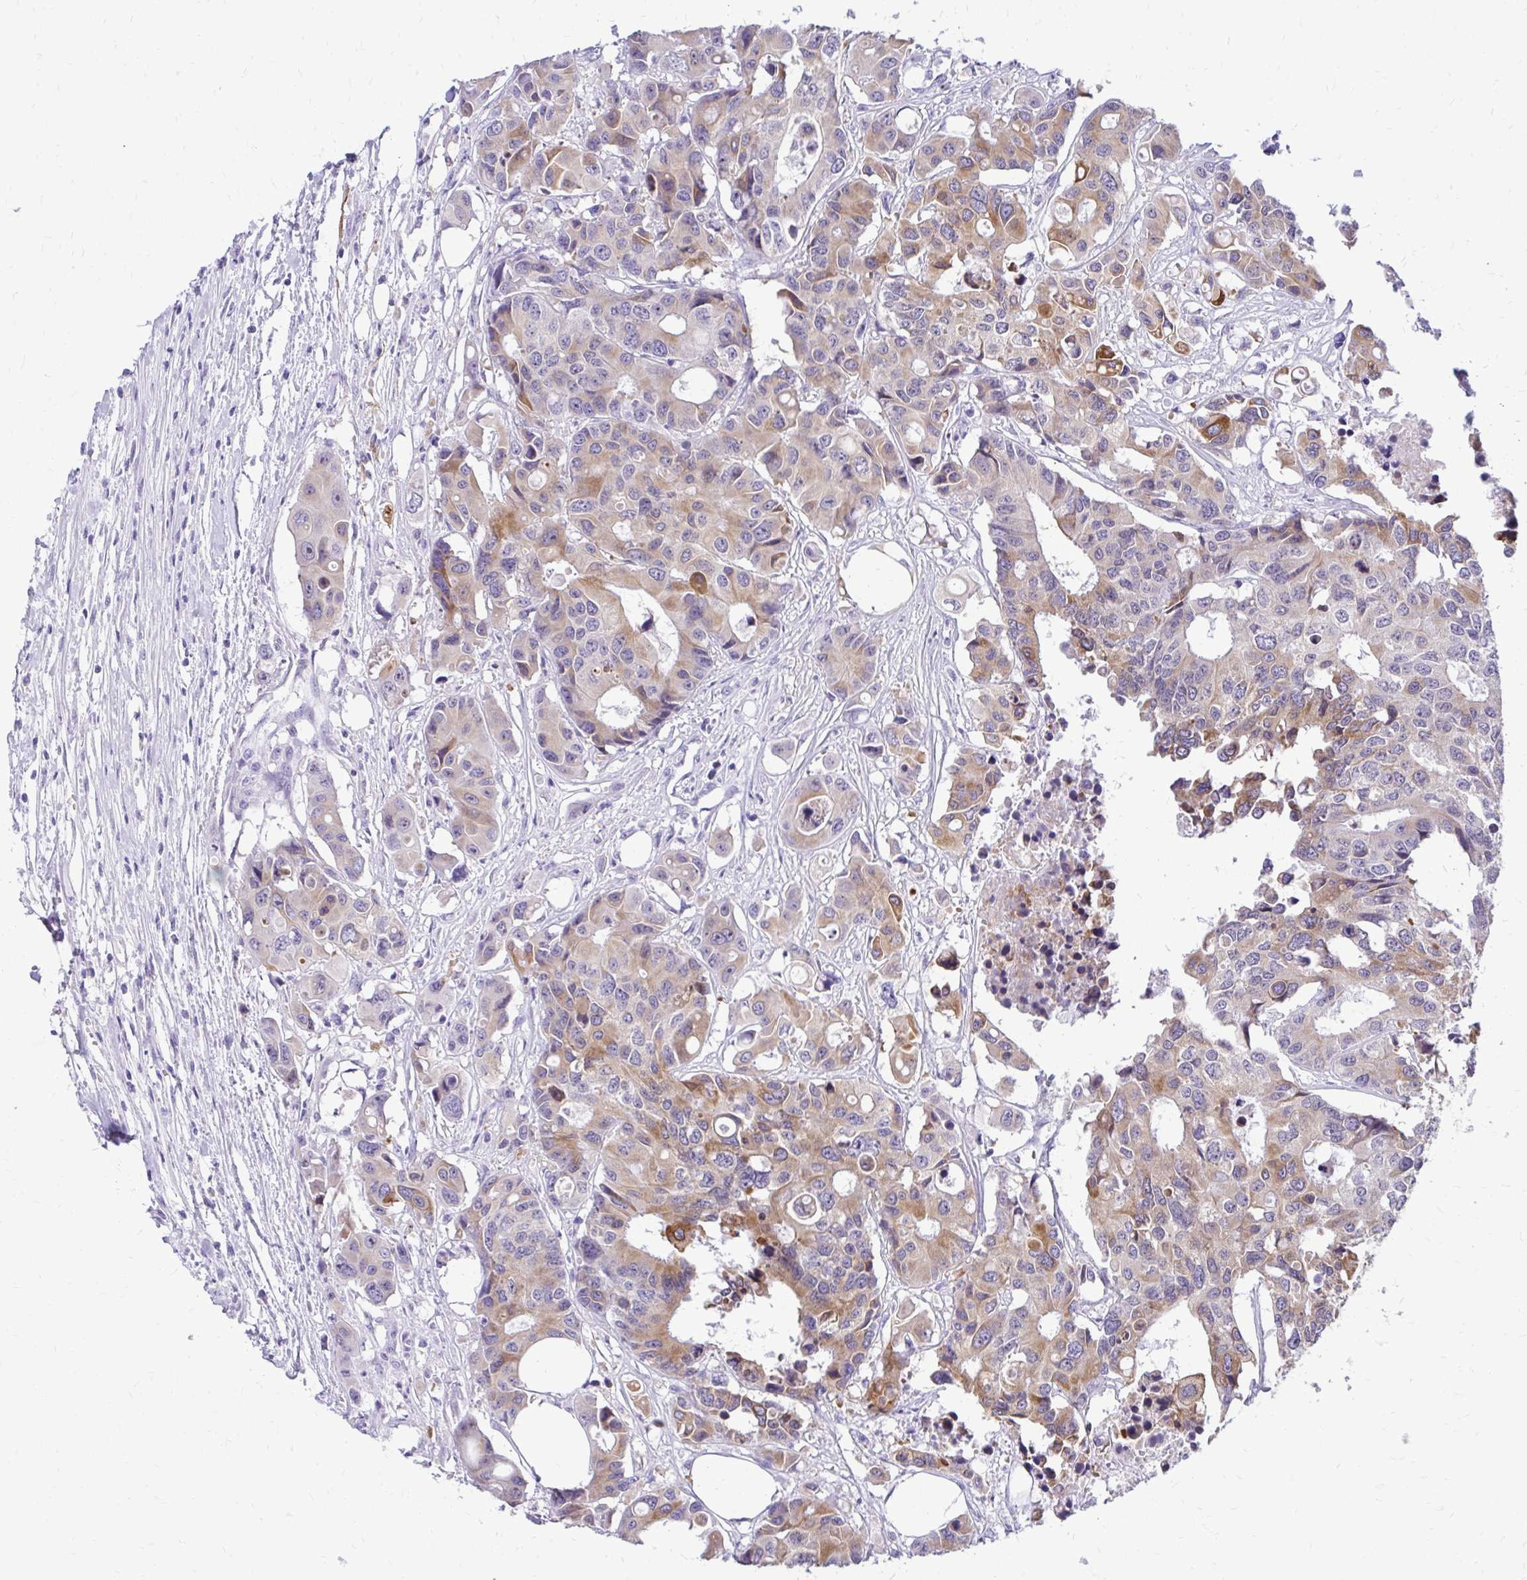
{"staining": {"intensity": "weak", "quantity": ">75%", "location": "cytoplasmic/membranous"}, "tissue": "colorectal cancer", "cell_type": "Tumor cells", "image_type": "cancer", "snomed": [{"axis": "morphology", "description": "Adenocarcinoma, NOS"}, {"axis": "topography", "description": "Colon"}], "caption": "Immunohistochemistry (IHC) (DAB (3,3'-diaminobenzidine)) staining of colorectal cancer reveals weak cytoplasmic/membranous protein positivity in approximately >75% of tumor cells. The staining was performed using DAB to visualize the protein expression in brown, while the nuclei were stained in blue with hematoxylin (Magnification: 20x).", "gene": "NIFK", "patient": {"sex": "male", "age": 77}}